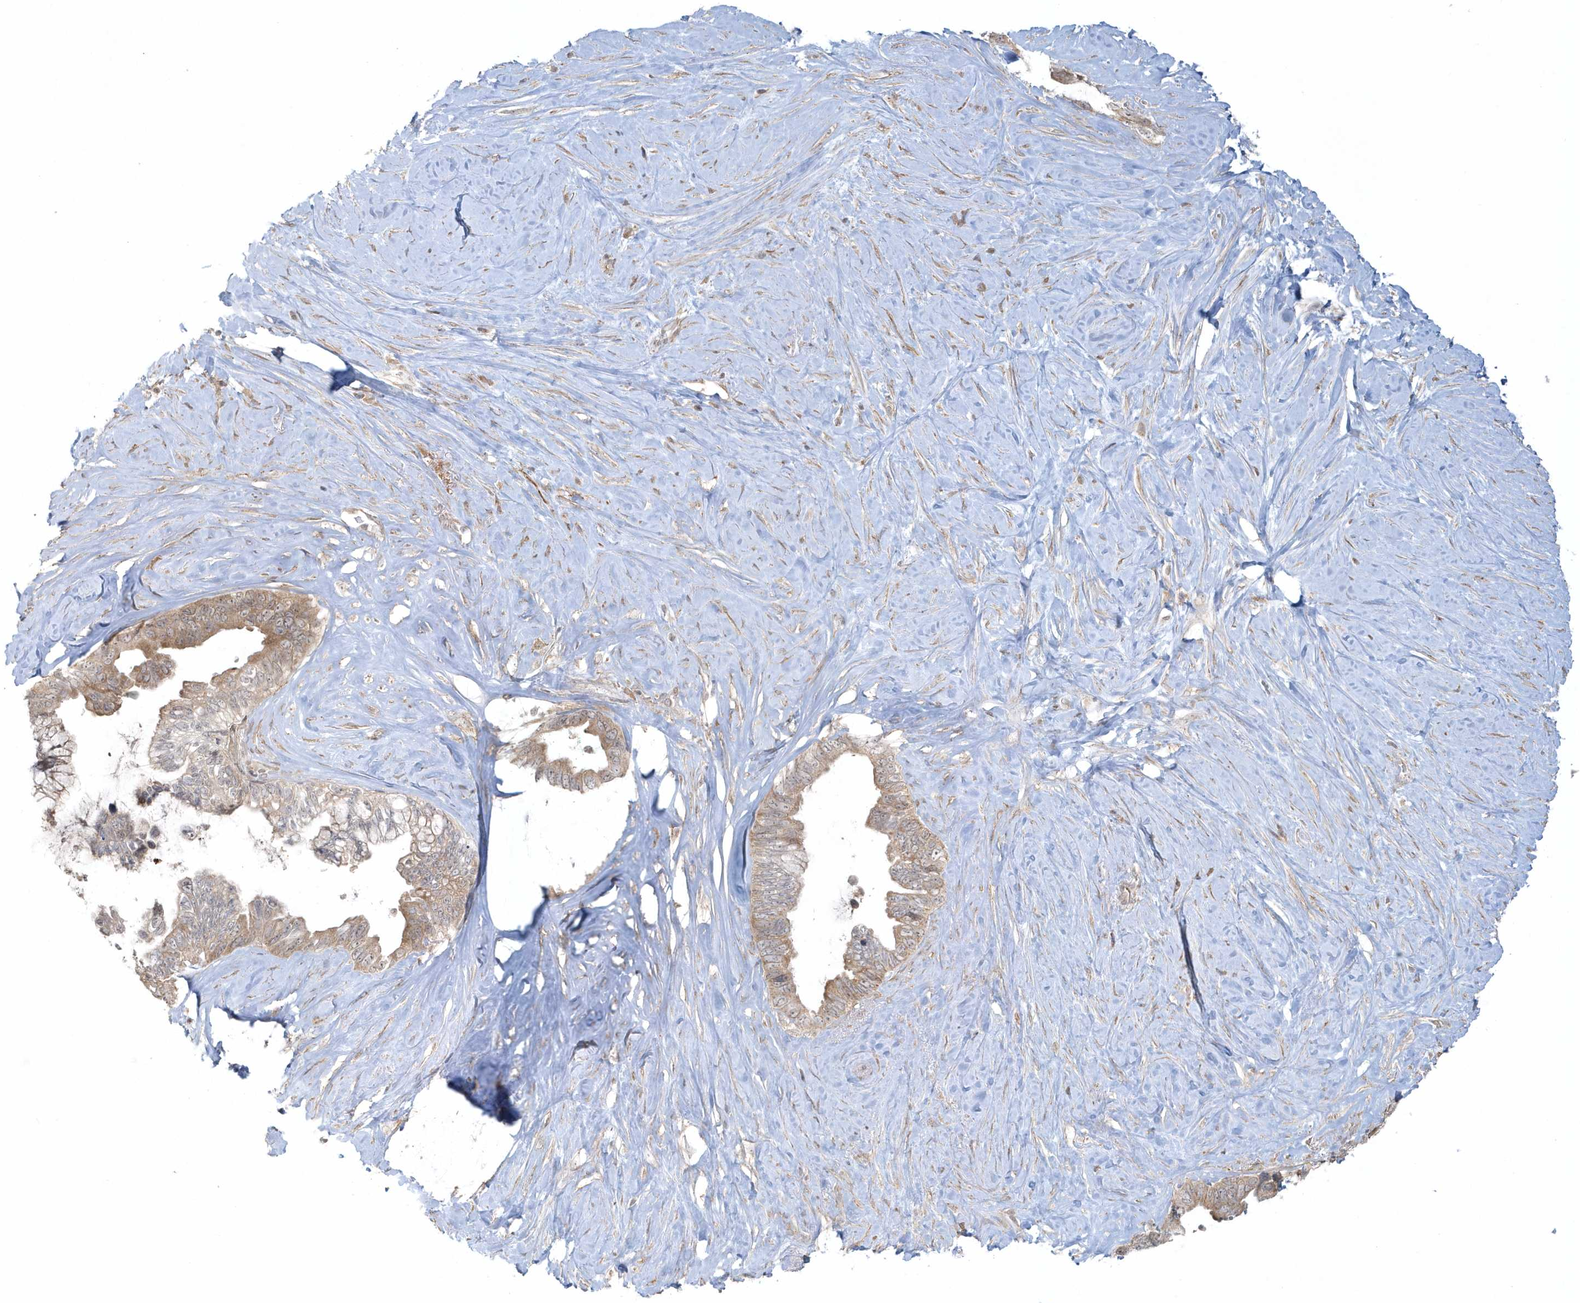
{"staining": {"intensity": "weak", "quantity": ">75%", "location": "cytoplasmic/membranous"}, "tissue": "pancreatic cancer", "cell_type": "Tumor cells", "image_type": "cancer", "snomed": [{"axis": "morphology", "description": "Adenocarcinoma, NOS"}, {"axis": "topography", "description": "Pancreas"}], "caption": "This is an image of IHC staining of pancreatic cancer (adenocarcinoma), which shows weak expression in the cytoplasmic/membranous of tumor cells.", "gene": "THG1L", "patient": {"sex": "female", "age": 72}}